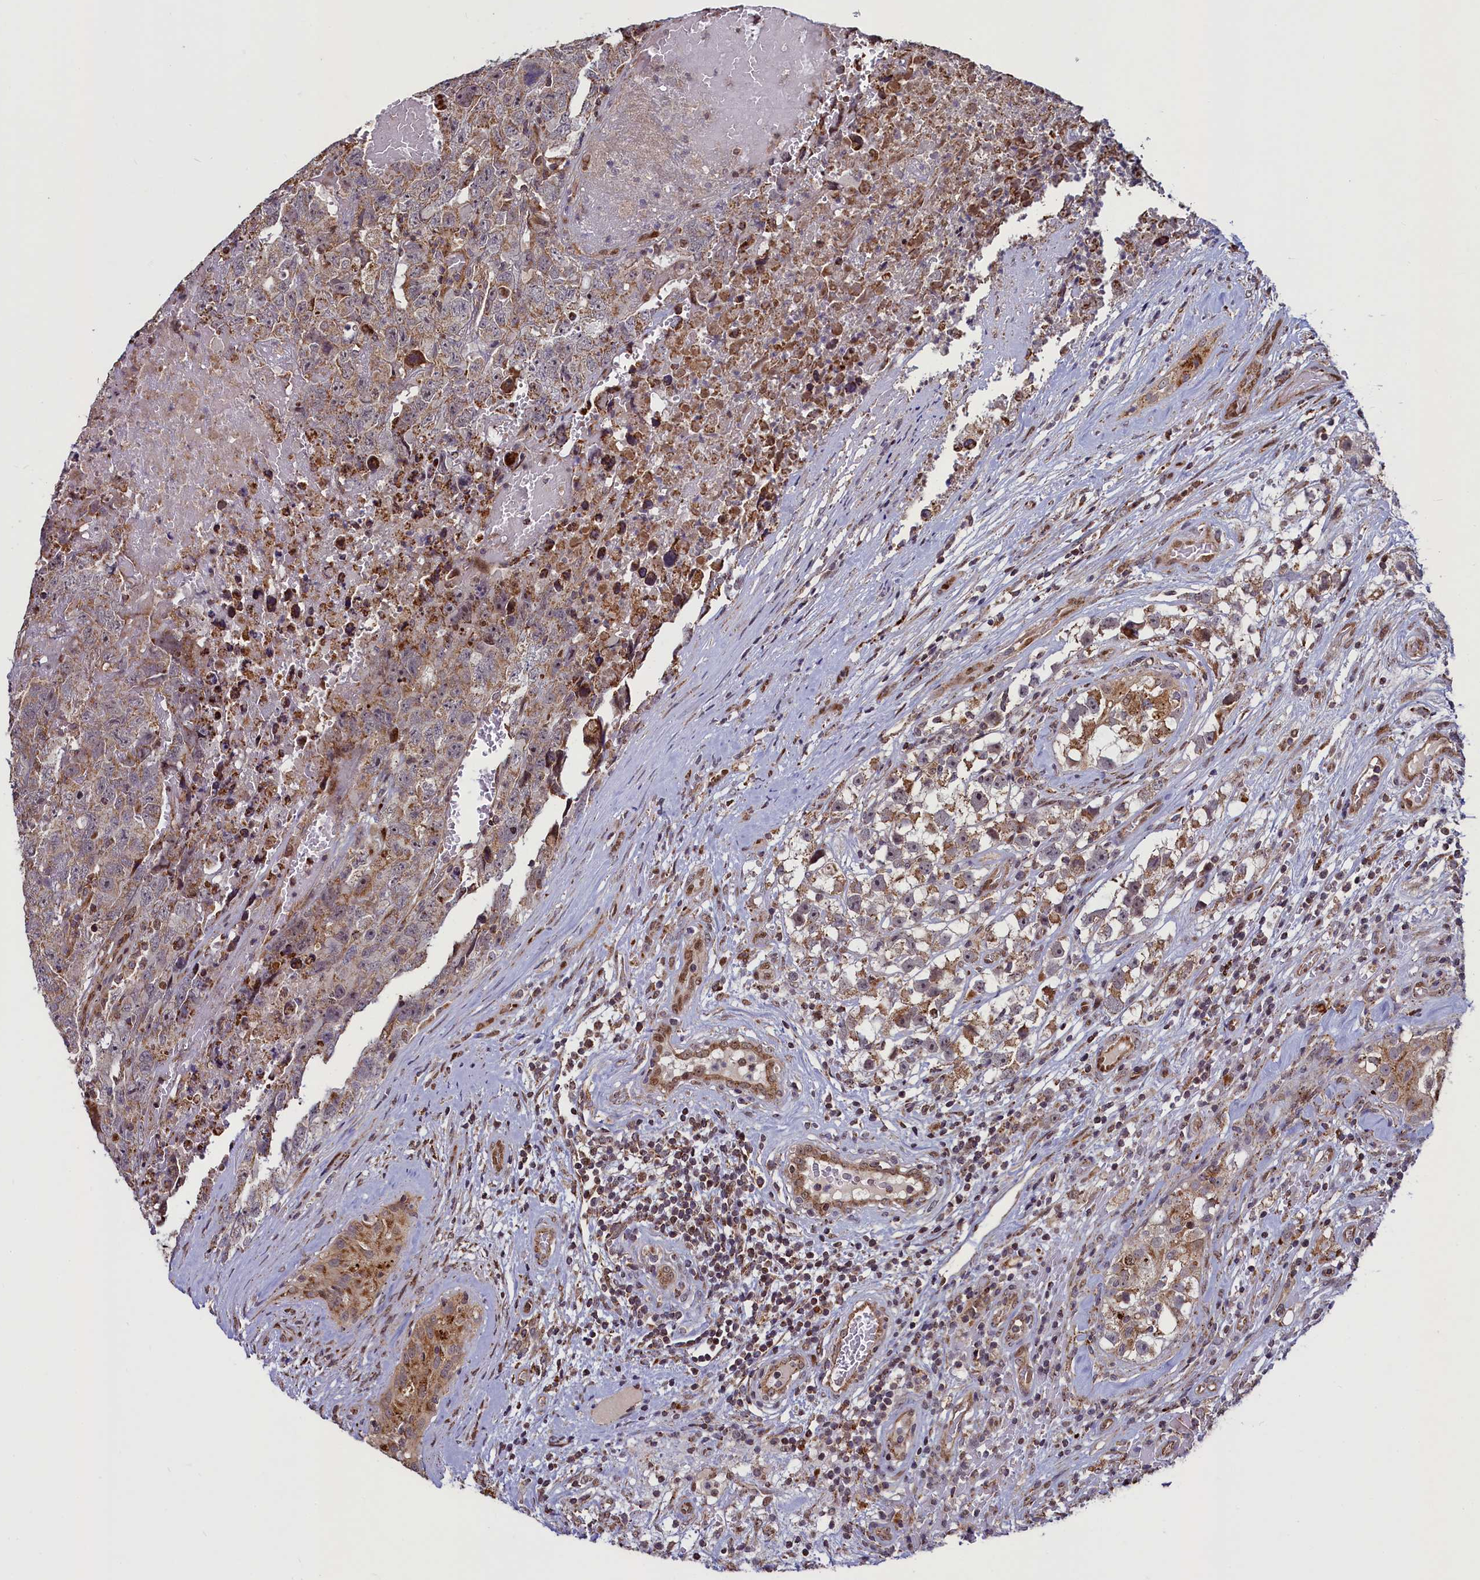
{"staining": {"intensity": "moderate", "quantity": ">75%", "location": "cytoplasmic/membranous"}, "tissue": "testis cancer", "cell_type": "Tumor cells", "image_type": "cancer", "snomed": [{"axis": "morphology", "description": "Carcinoma, Embryonal, NOS"}, {"axis": "topography", "description": "Testis"}], "caption": "Protein analysis of testis embryonal carcinoma tissue shows moderate cytoplasmic/membranous positivity in about >75% of tumor cells.", "gene": "ZNF577", "patient": {"sex": "male", "age": 45}}